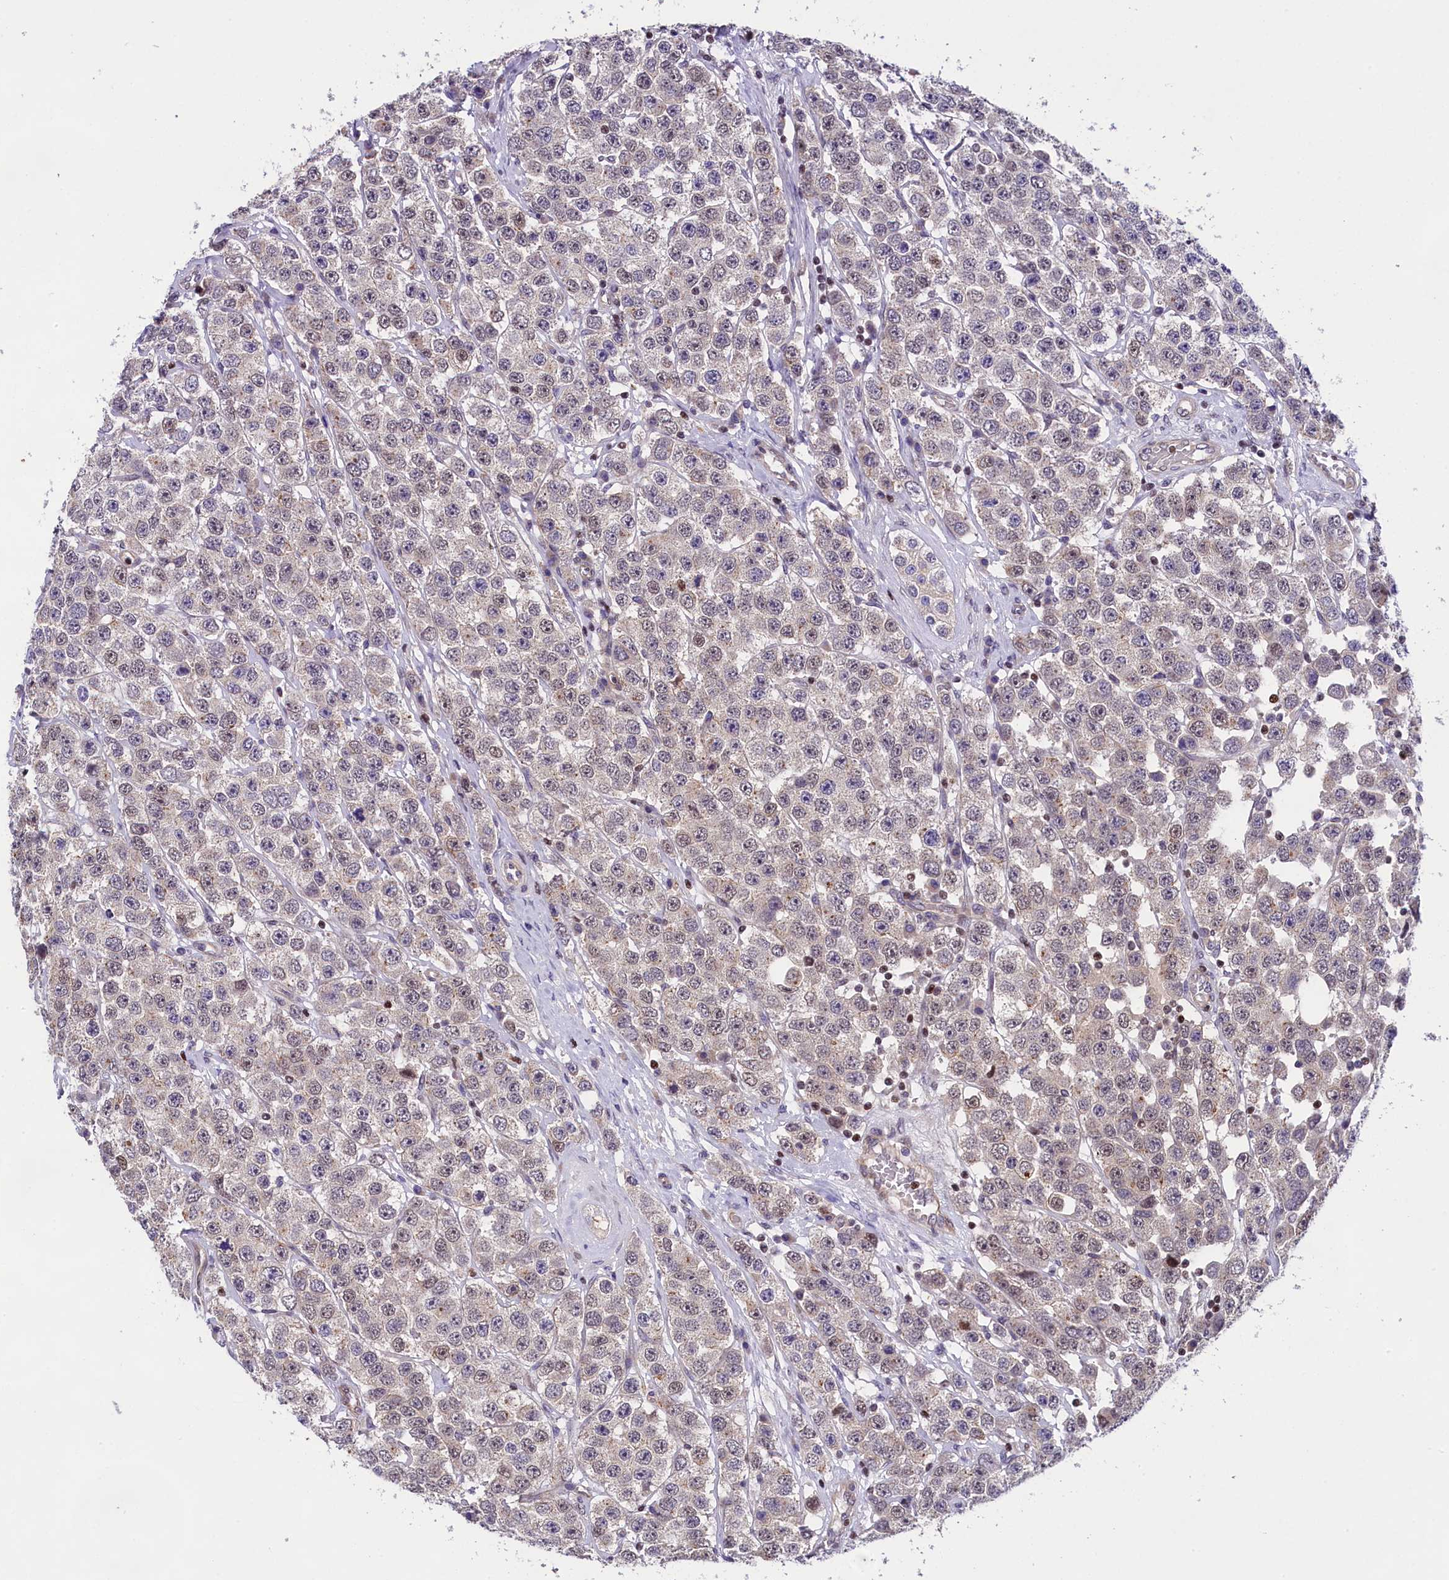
{"staining": {"intensity": "weak", "quantity": "<25%", "location": "nuclear"}, "tissue": "testis cancer", "cell_type": "Tumor cells", "image_type": "cancer", "snomed": [{"axis": "morphology", "description": "Seminoma, NOS"}, {"axis": "topography", "description": "Testis"}], "caption": "An immunohistochemistry (IHC) micrograph of testis cancer (seminoma) is shown. There is no staining in tumor cells of testis cancer (seminoma). (Brightfield microscopy of DAB (3,3'-diaminobenzidine) immunohistochemistry at high magnification).", "gene": "SP4", "patient": {"sex": "male", "age": 28}}